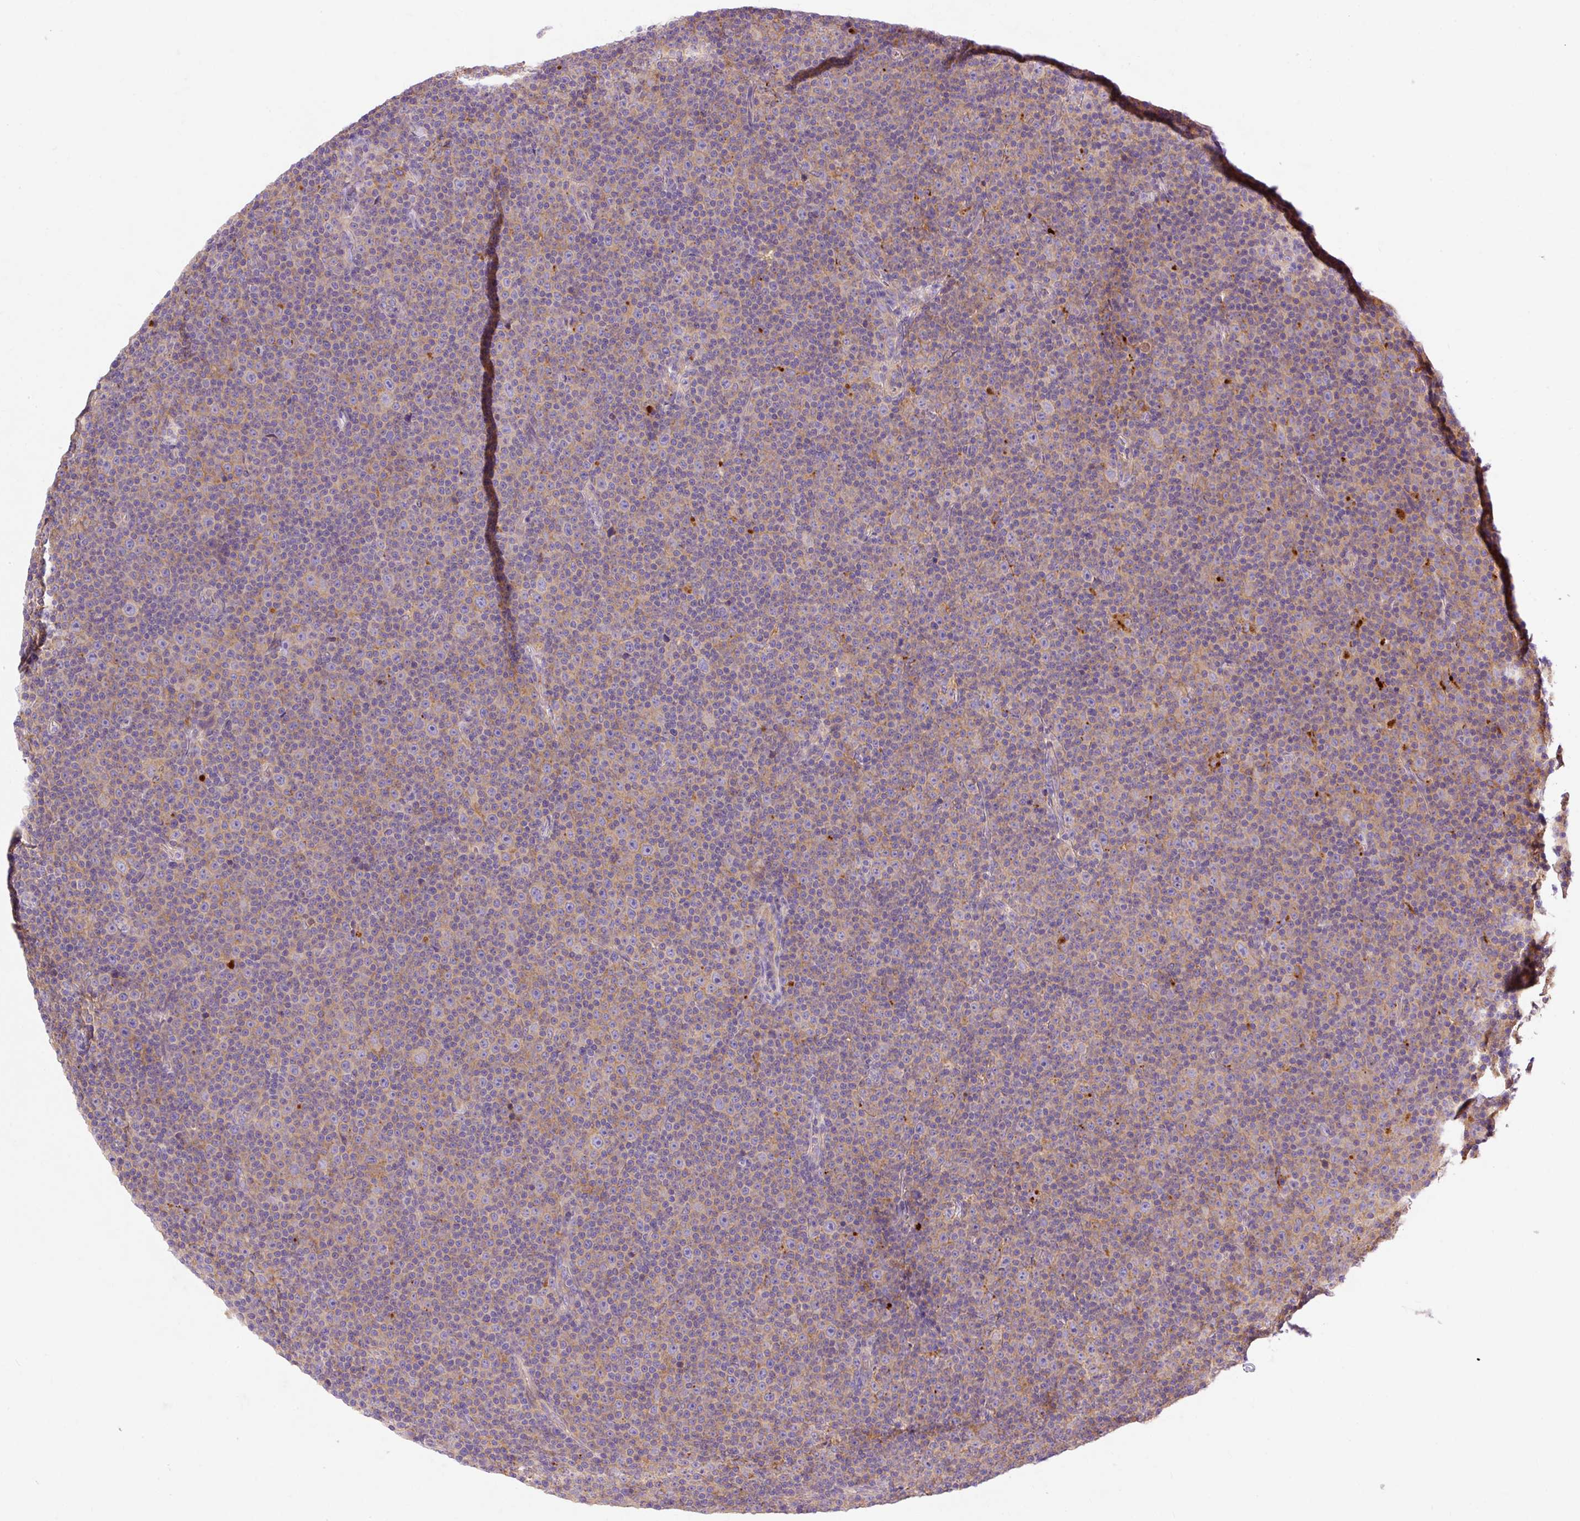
{"staining": {"intensity": "weak", "quantity": "25%-75%", "location": "cytoplasmic/membranous"}, "tissue": "lymphoma", "cell_type": "Tumor cells", "image_type": "cancer", "snomed": [{"axis": "morphology", "description": "Malignant lymphoma, non-Hodgkin's type, Low grade"}, {"axis": "topography", "description": "Lymph node"}], "caption": "DAB immunohistochemical staining of human lymphoma shows weak cytoplasmic/membranous protein positivity in approximately 25%-75% of tumor cells. The staining is performed using DAB brown chromogen to label protein expression. The nuclei are counter-stained blue using hematoxylin.", "gene": "OR4K15", "patient": {"sex": "female", "age": 67}}